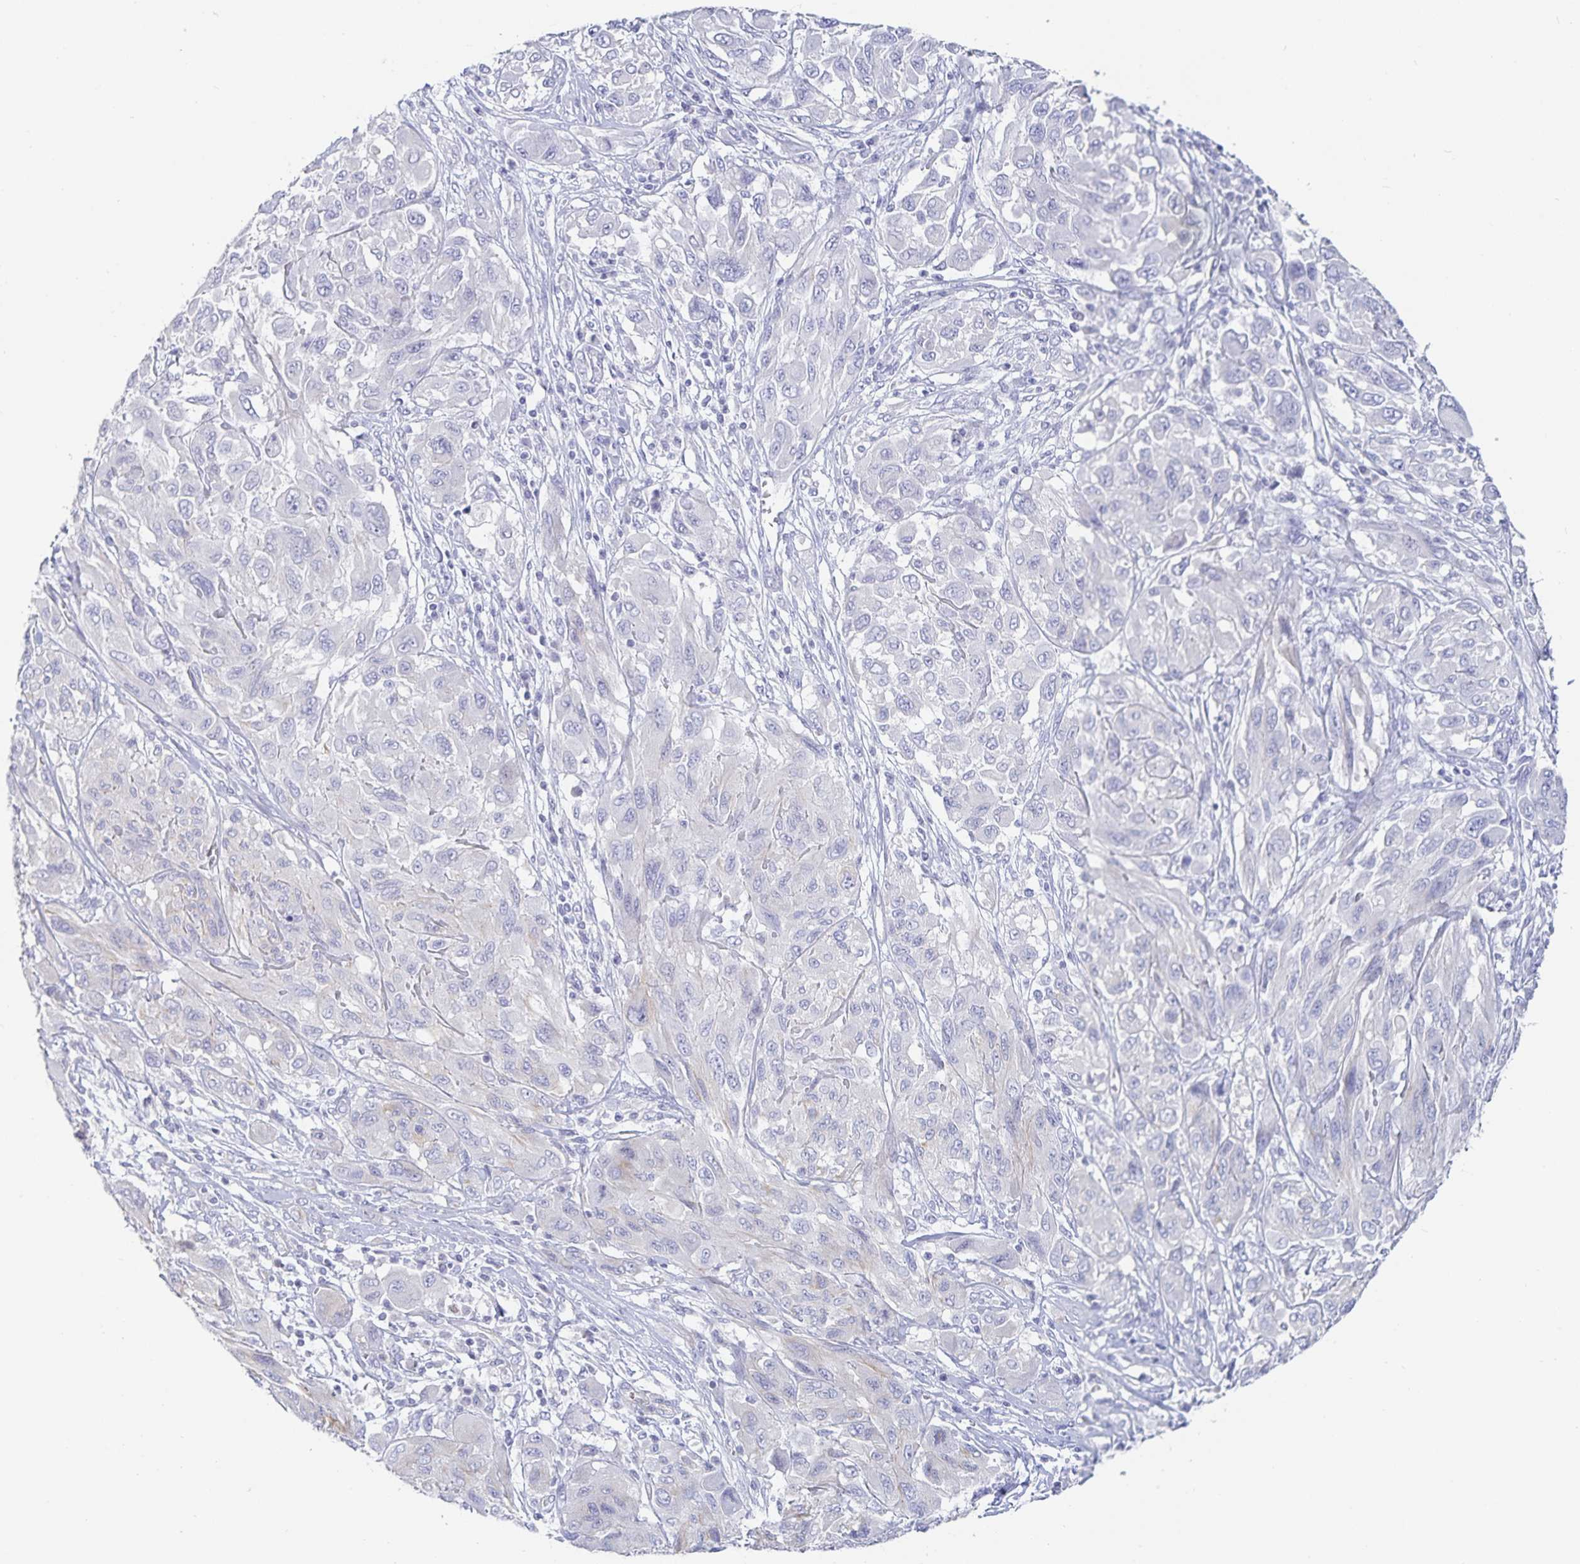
{"staining": {"intensity": "negative", "quantity": "none", "location": "none"}, "tissue": "melanoma", "cell_type": "Tumor cells", "image_type": "cancer", "snomed": [{"axis": "morphology", "description": "Malignant melanoma, NOS"}, {"axis": "topography", "description": "Skin"}], "caption": "High magnification brightfield microscopy of malignant melanoma stained with DAB (3,3'-diaminobenzidine) (brown) and counterstained with hematoxylin (blue): tumor cells show no significant positivity.", "gene": "SFTPA1", "patient": {"sex": "female", "age": 91}}